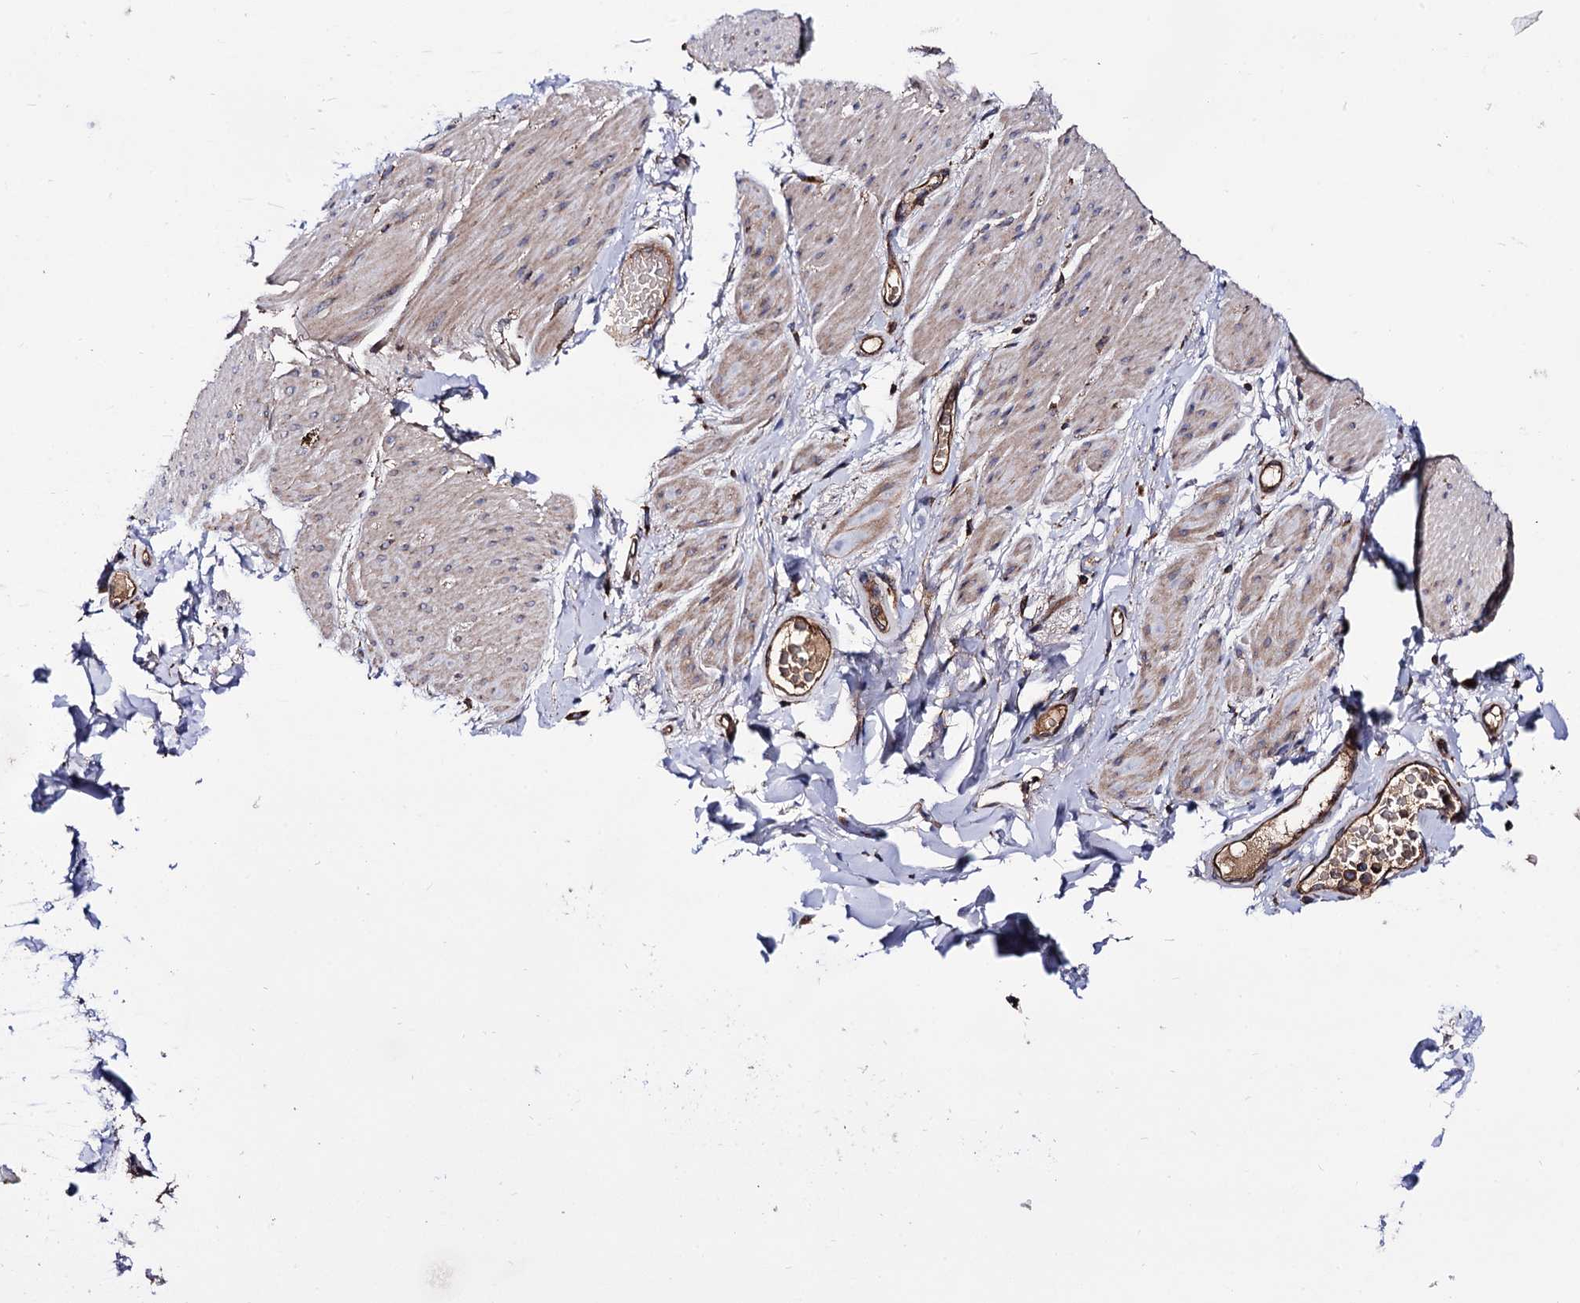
{"staining": {"intensity": "weak", "quantity": "25%-75%", "location": "cytoplasmic/membranous"}, "tissue": "adipose tissue", "cell_type": "Adipocytes", "image_type": "normal", "snomed": [{"axis": "morphology", "description": "Normal tissue, NOS"}, {"axis": "topography", "description": "Colon"}, {"axis": "topography", "description": "Peripheral nerve tissue"}], "caption": "Adipose tissue stained with immunohistochemistry (IHC) exhibits weak cytoplasmic/membranous staining in approximately 25%-75% of adipocytes.", "gene": "IQCH", "patient": {"sex": "female", "age": 61}}